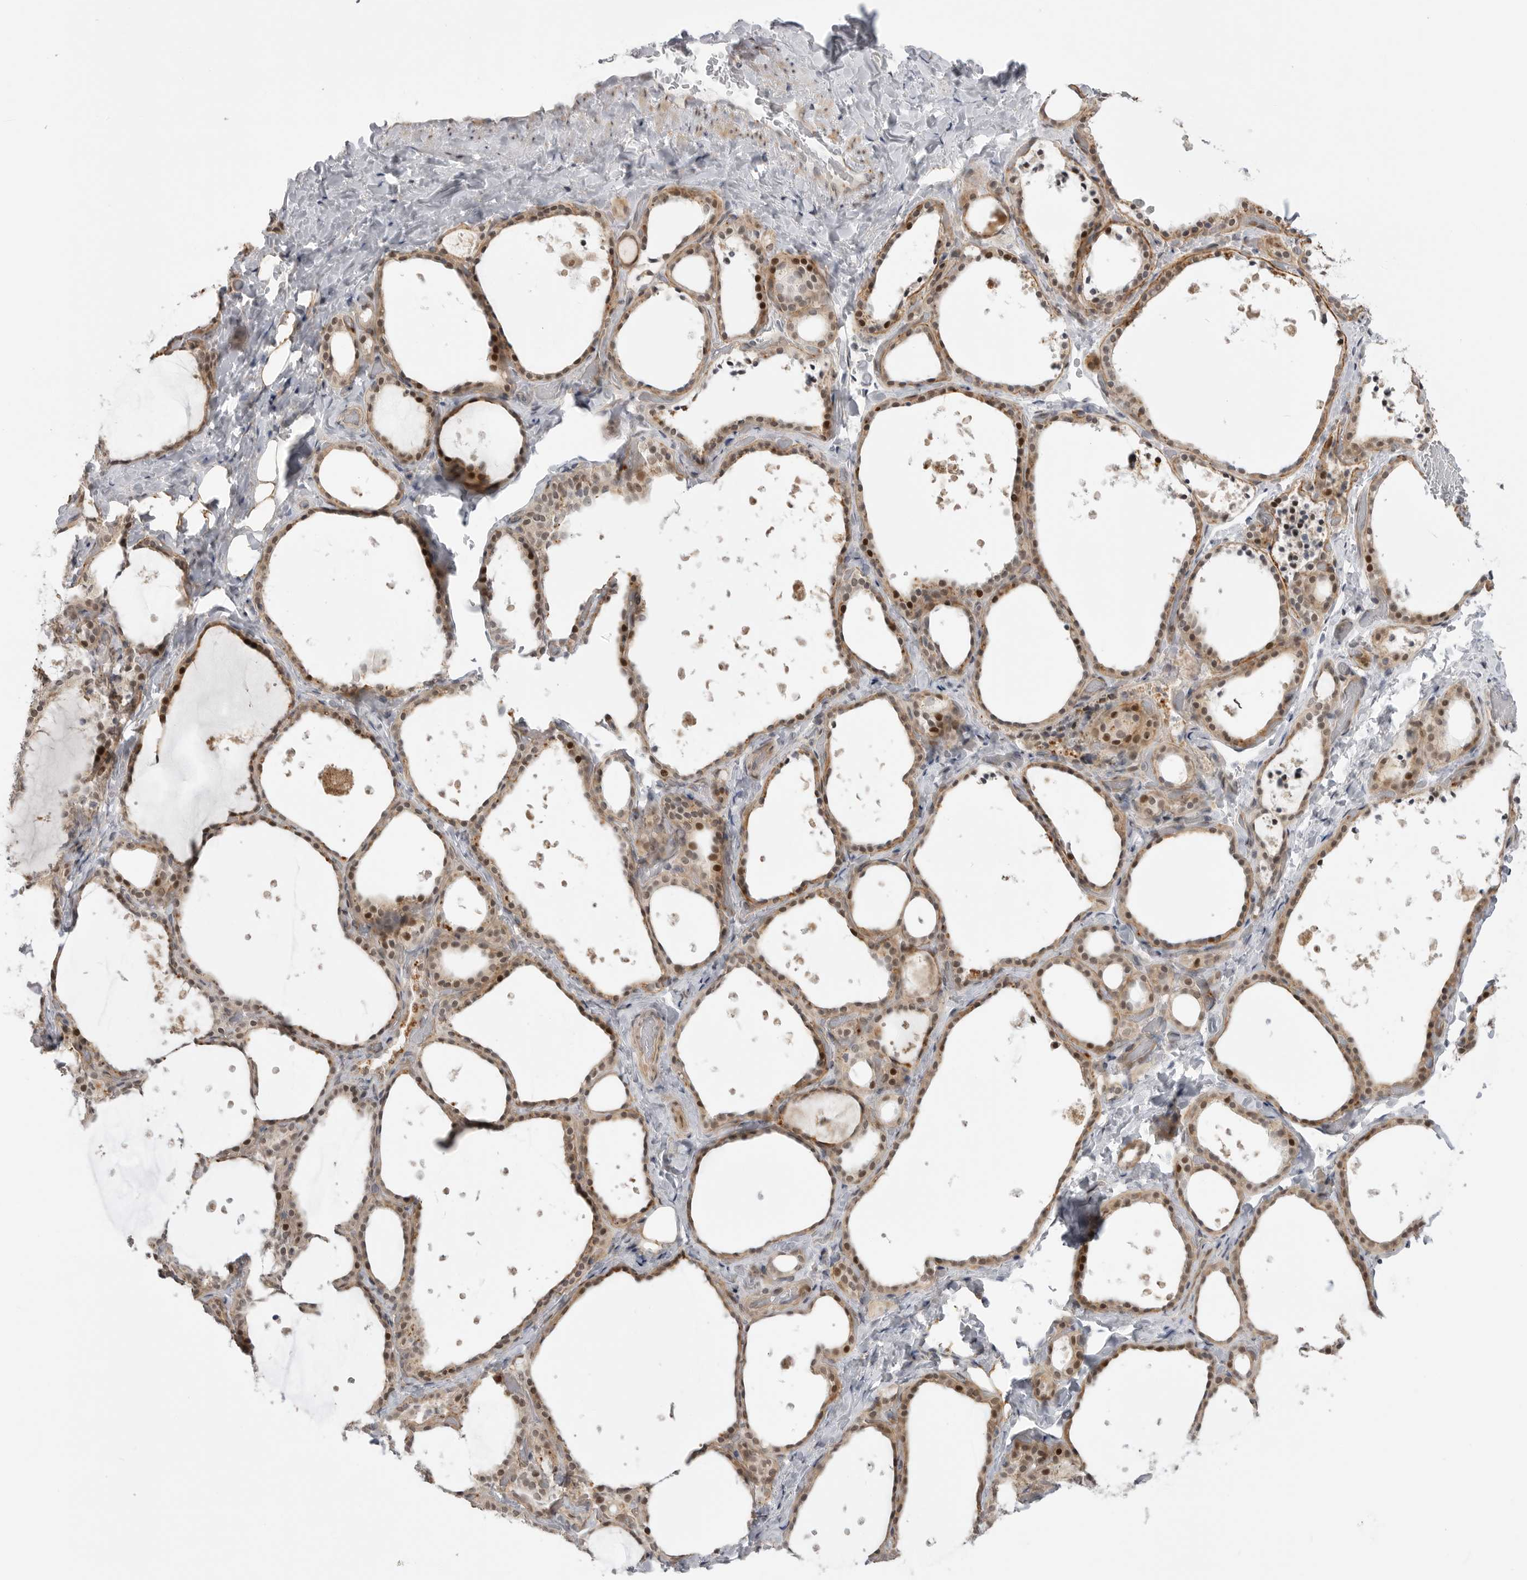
{"staining": {"intensity": "moderate", "quantity": ">75%", "location": "cytoplasmic/membranous,nuclear"}, "tissue": "thyroid gland", "cell_type": "Glandular cells", "image_type": "normal", "snomed": [{"axis": "morphology", "description": "Normal tissue, NOS"}, {"axis": "topography", "description": "Thyroid gland"}], "caption": "This is a micrograph of IHC staining of benign thyroid gland, which shows moderate staining in the cytoplasmic/membranous,nuclear of glandular cells.", "gene": "GGT6", "patient": {"sex": "female", "age": 44}}